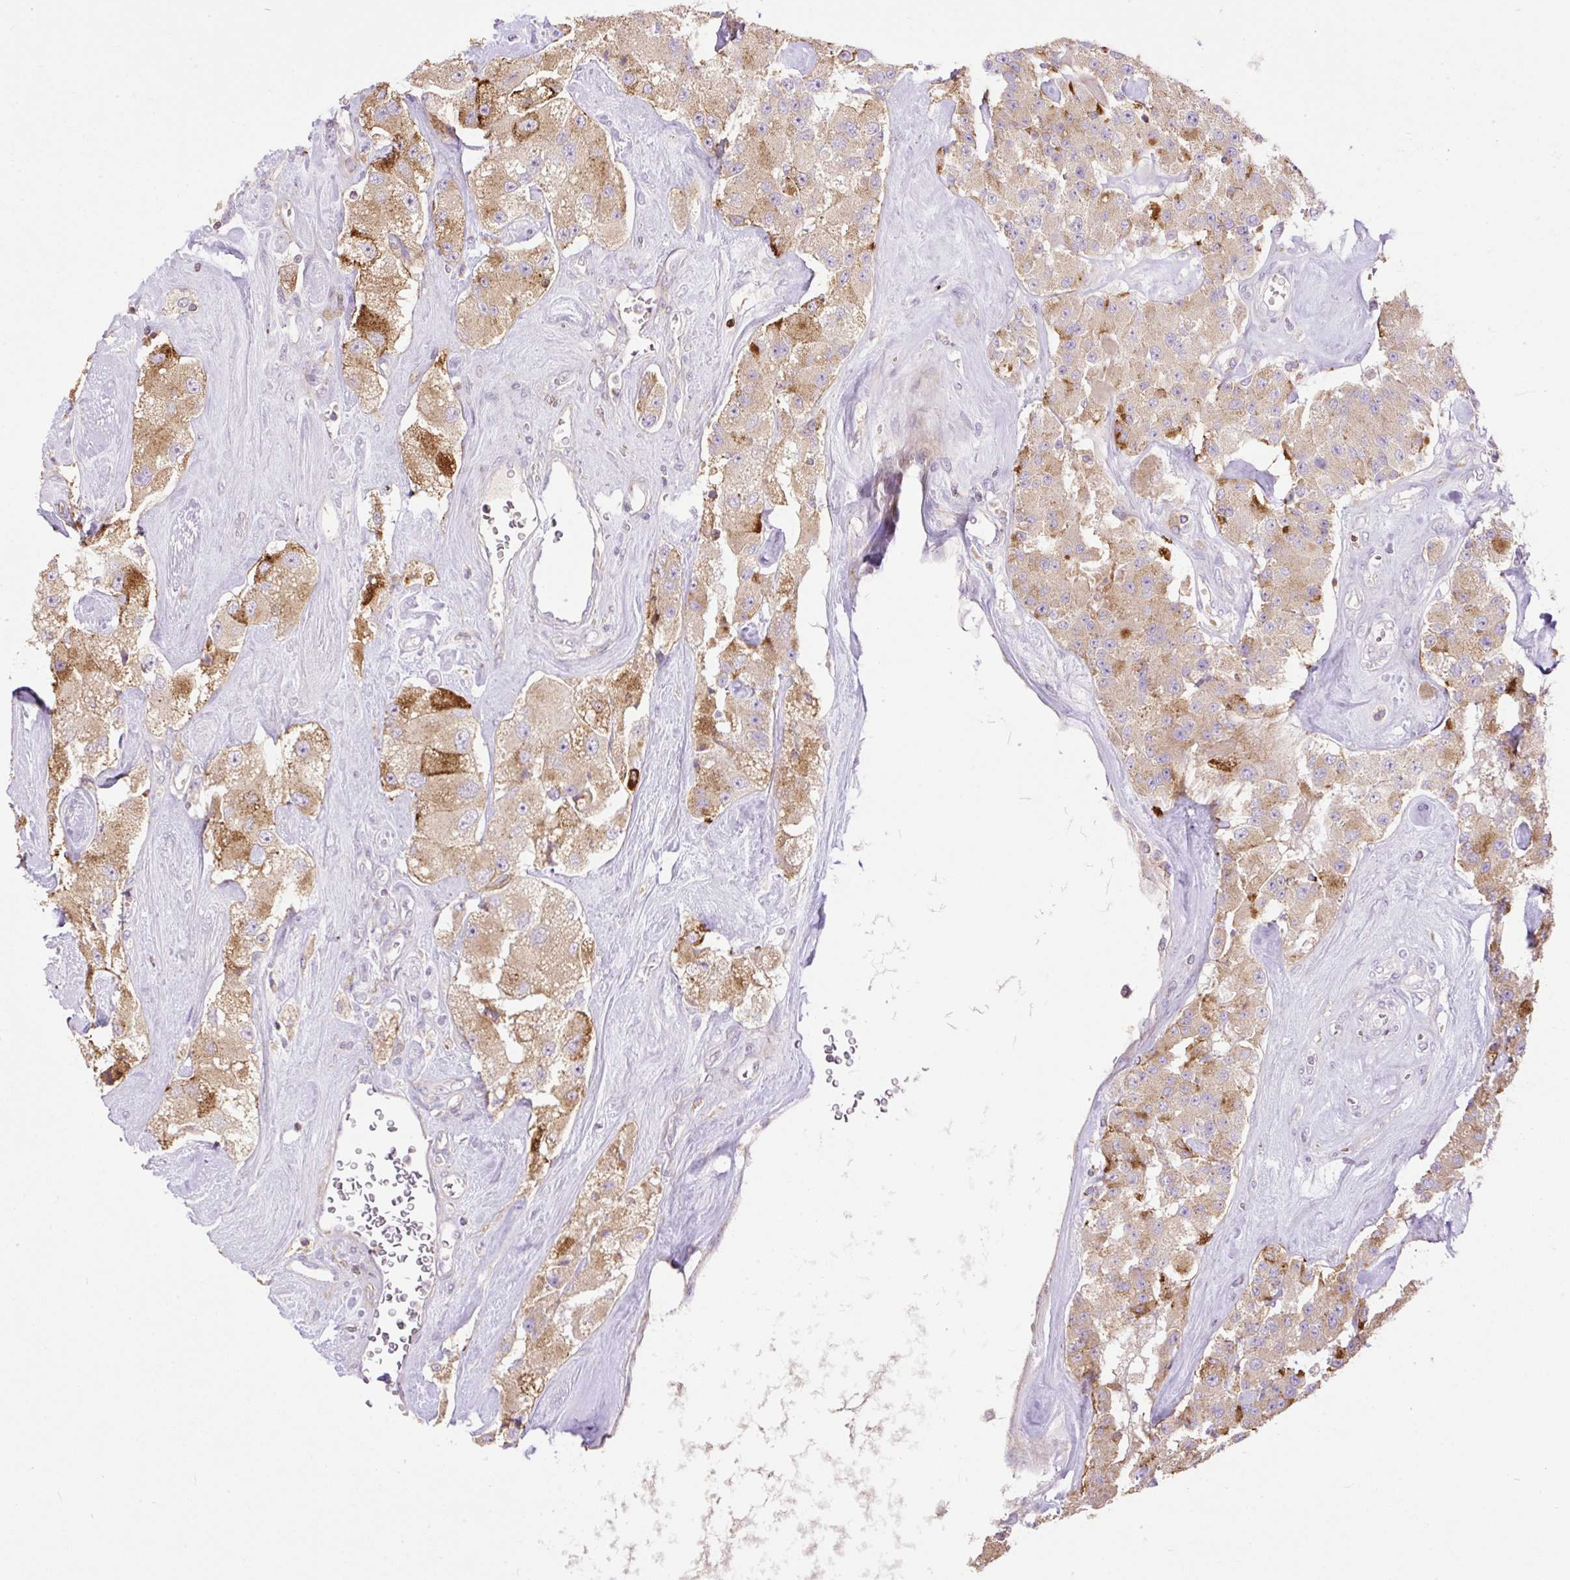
{"staining": {"intensity": "moderate", "quantity": ">75%", "location": "cytoplasmic/membranous"}, "tissue": "carcinoid", "cell_type": "Tumor cells", "image_type": "cancer", "snomed": [{"axis": "morphology", "description": "Carcinoid, malignant, NOS"}, {"axis": "topography", "description": "Pancreas"}], "caption": "Carcinoid tissue displays moderate cytoplasmic/membranous staining in approximately >75% of tumor cells", "gene": "VPS25", "patient": {"sex": "male", "age": 41}}